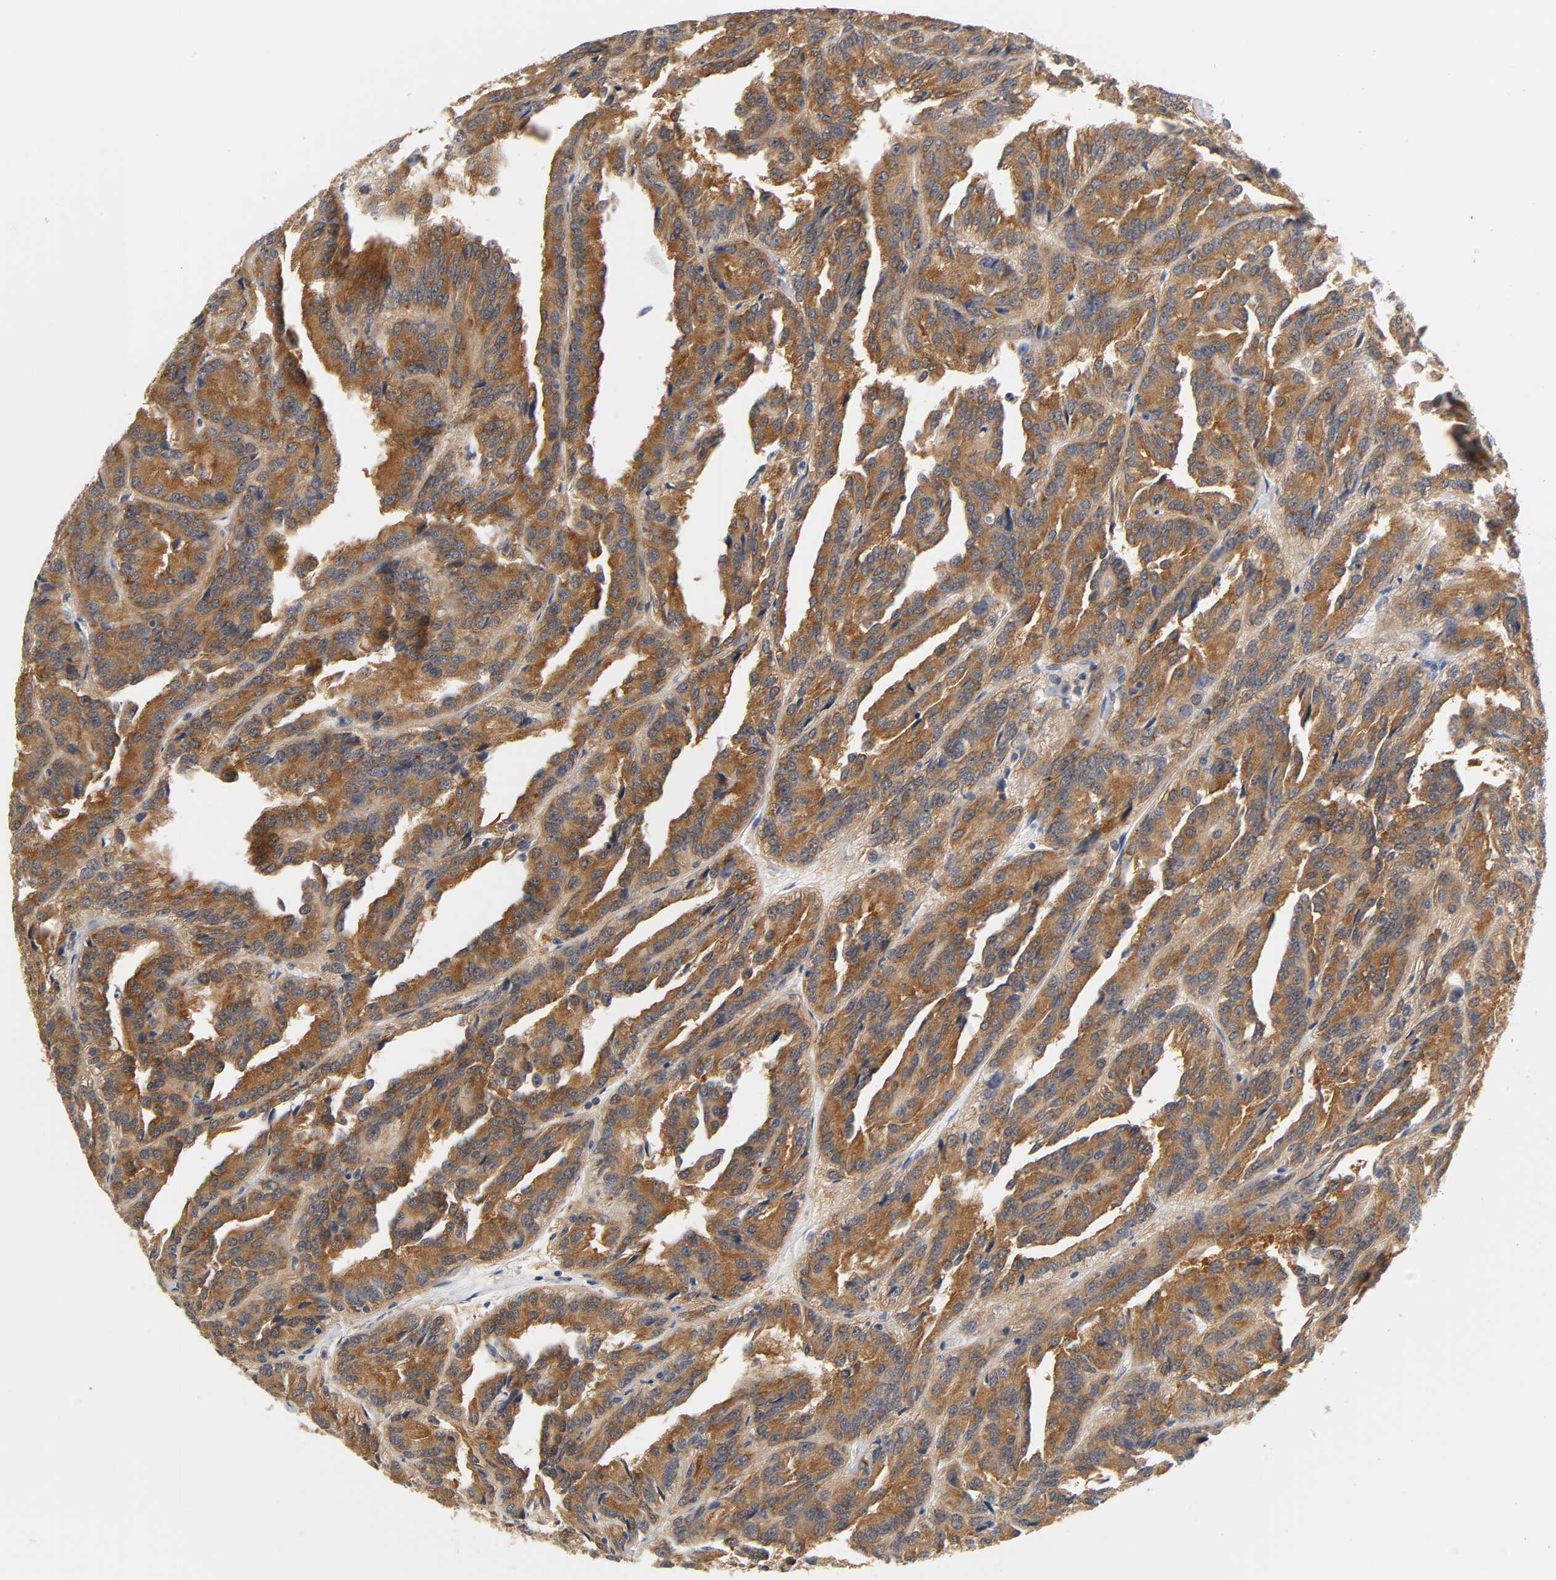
{"staining": {"intensity": "moderate", "quantity": ">75%", "location": "cytoplasmic/membranous"}, "tissue": "renal cancer", "cell_type": "Tumor cells", "image_type": "cancer", "snomed": [{"axis": "morphology", "description": "Adenocarcinoma, NOS"}, {"axis": "topography", "description": "Kidney"}], "caption": "An immunohistochemistry (IHC) image of neoplastic tissue is shown. Protein staining in brown highlights moderate cytoplasmic/membranous positivity in adenocarcinoma (renal) within tumor cells. The protein of interest is shown in brown color, while the nuclei are stained blue.", "gene": "FYN", "patient": {"sex": "male", "age": 46}}